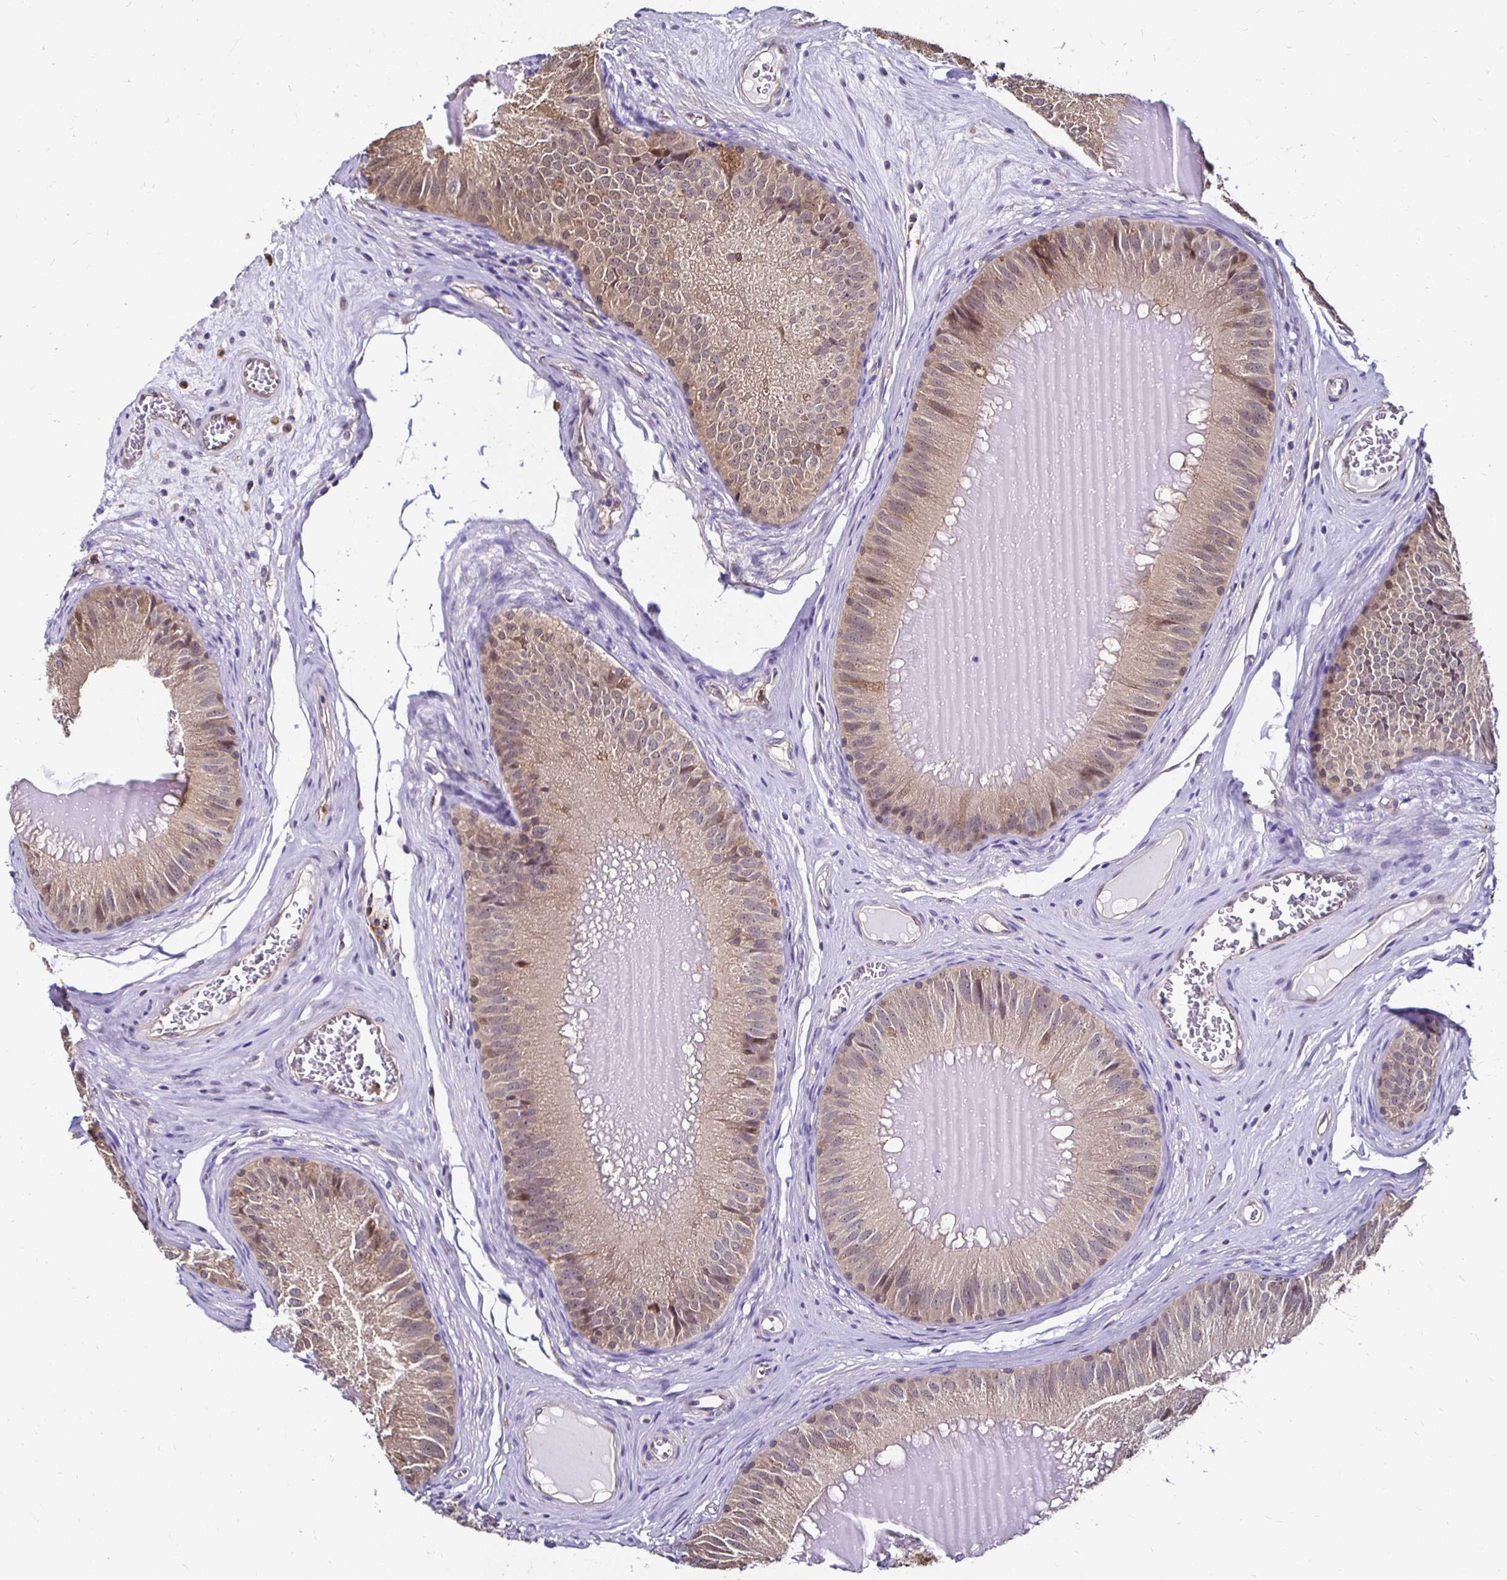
{"staining": {"intensity": "moderate", "quantity": "<25%", "location": "cytoplasmic/membranous"}, "tissue": "epididymis", "cell_type": "Glandular cells", "image_type": "normal", "snomed": [{"axis": "morphology", "description": "Normal tissue, NOS"}, {"axis": "topography", "description": "Epididymis, spermatic cord, NOS"}], "caption": "Immunohistochemistry (DAB (3,3'-diaminobenzidine)) staining of normal epididymis demonstrates moderate cytoplasmic/membranous protein staining in approximately <25% of glandular cells.", "gene": "TXN", "patient": {"sex": "male", "age": 39}}